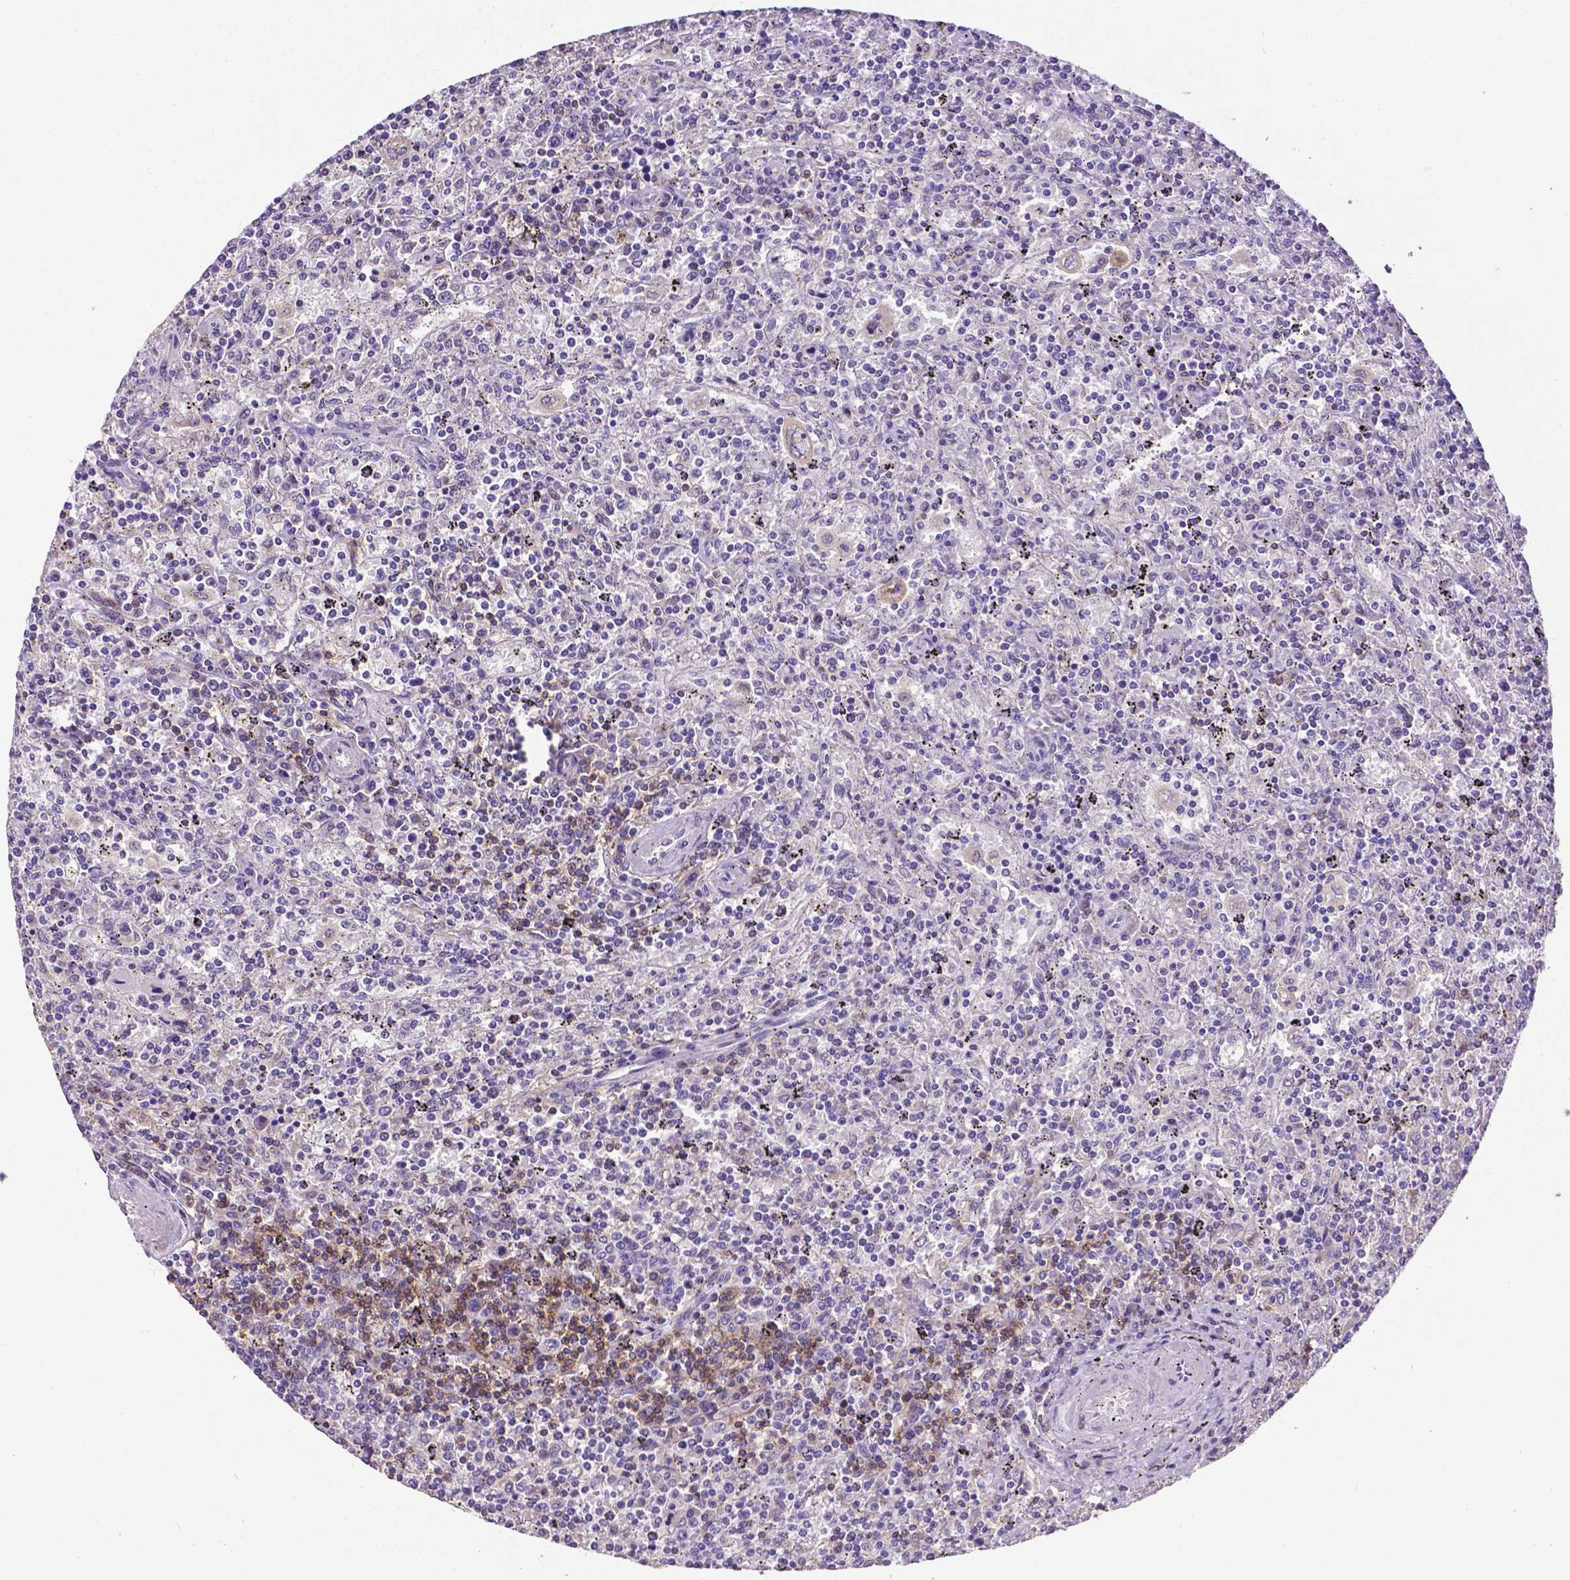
{"staining": {"intensity": "negative", "quantity": "none", "location": "none"}, "tissue": "lymphoma", "cell_type": "Tumor cells", "image_type": "cancer", "snomed": [{"axis": "morphology", "description": "Malignant lymphoma, non-Hodgkin's type, Low grade"}, {"axis": "topography", "description": "Spleen"}], "caption": "This is a micrograph of immunohistochemistry (IHC) staining of lymphoma, which shows no expression in tumor cells. (Brightfield microscopy of DAB immunohistochemistry at high magnification).", "gene": "CD4", "patient": {"sex": "male", "age": 62}}